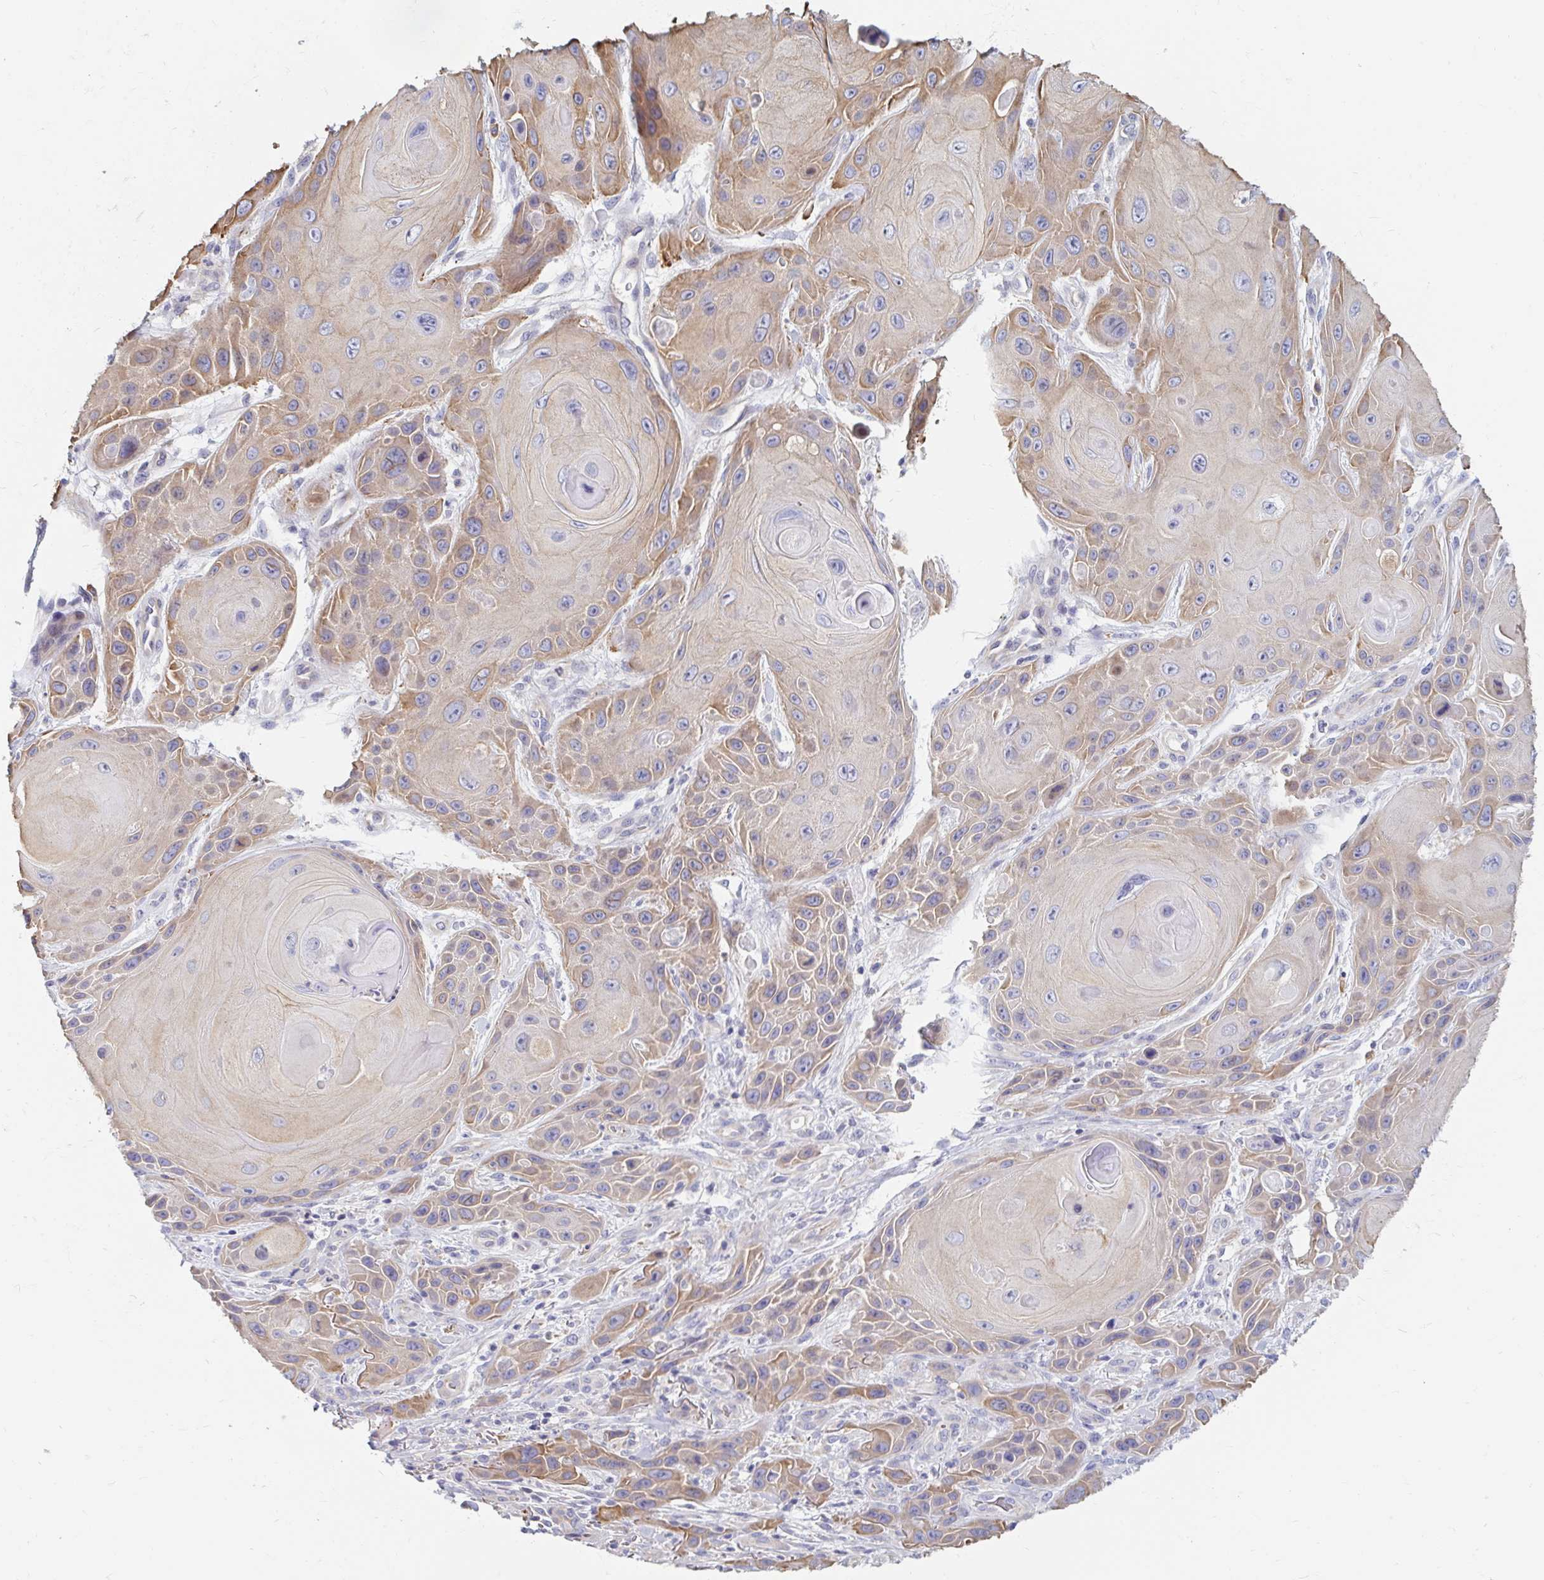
{"staining": {"intensity": "moderate", "quantity": "25%-75%", "location": "cytoplasmic/membranous"}, "tissue": "skin cancer", "cell_type": "Tumor cells", "image_type": "cancer", "snomed": [{"axis": "morphology", "description": "Squamous cell carcinoma, NOS"}, {"axis": "topography", "description": "Skin"}], "caption": "Protein expression analysis of human skin cancer (squamous cell carcinoma) reveals moderate cytoplasmic/membranous expression in approximately 25%-75% of tumor cells.", "gene": "MYLK2", "patient": {"sex": "female", "age": 94}}